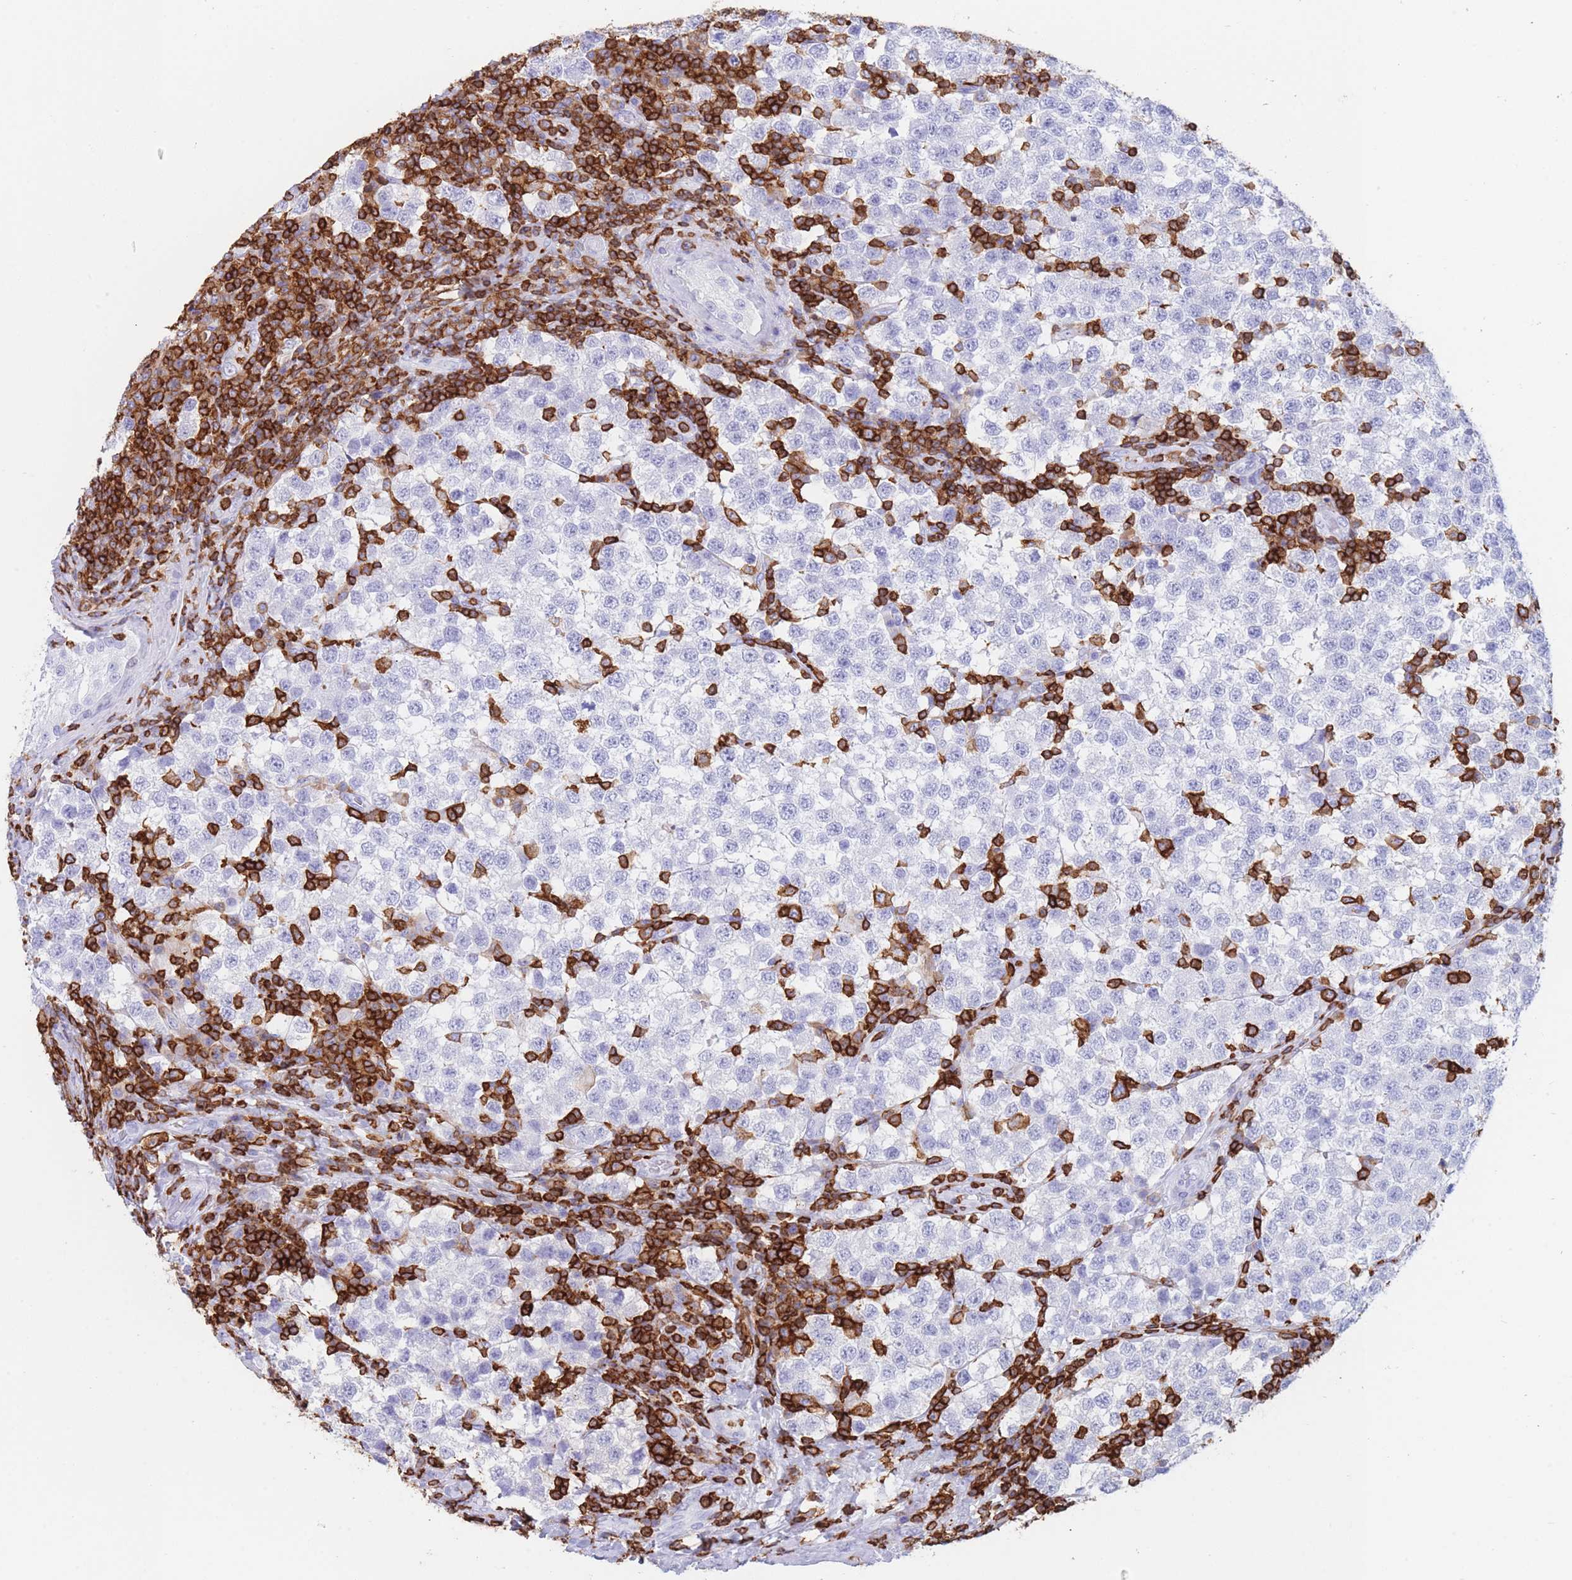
{"staining": {"intensity": "negative", "quantity": "none", "location": "none"}, "tissue": "testis cancer", "cell_type": "Tumor cells", "image_type": "cancer", "snomed": [{"axis": "morphology", "description": "Seminoma, NOS"}, {"axis": "topography", "description": "Testis"}], "caption": "DAB (3,3'-diaminobenzidine) immunohistochemical staining of testis cancer (seminoma) displays no significant expression in tumor cells.", "gene": "CORO1A", "patient": {"sex": "male", "age": 34}}